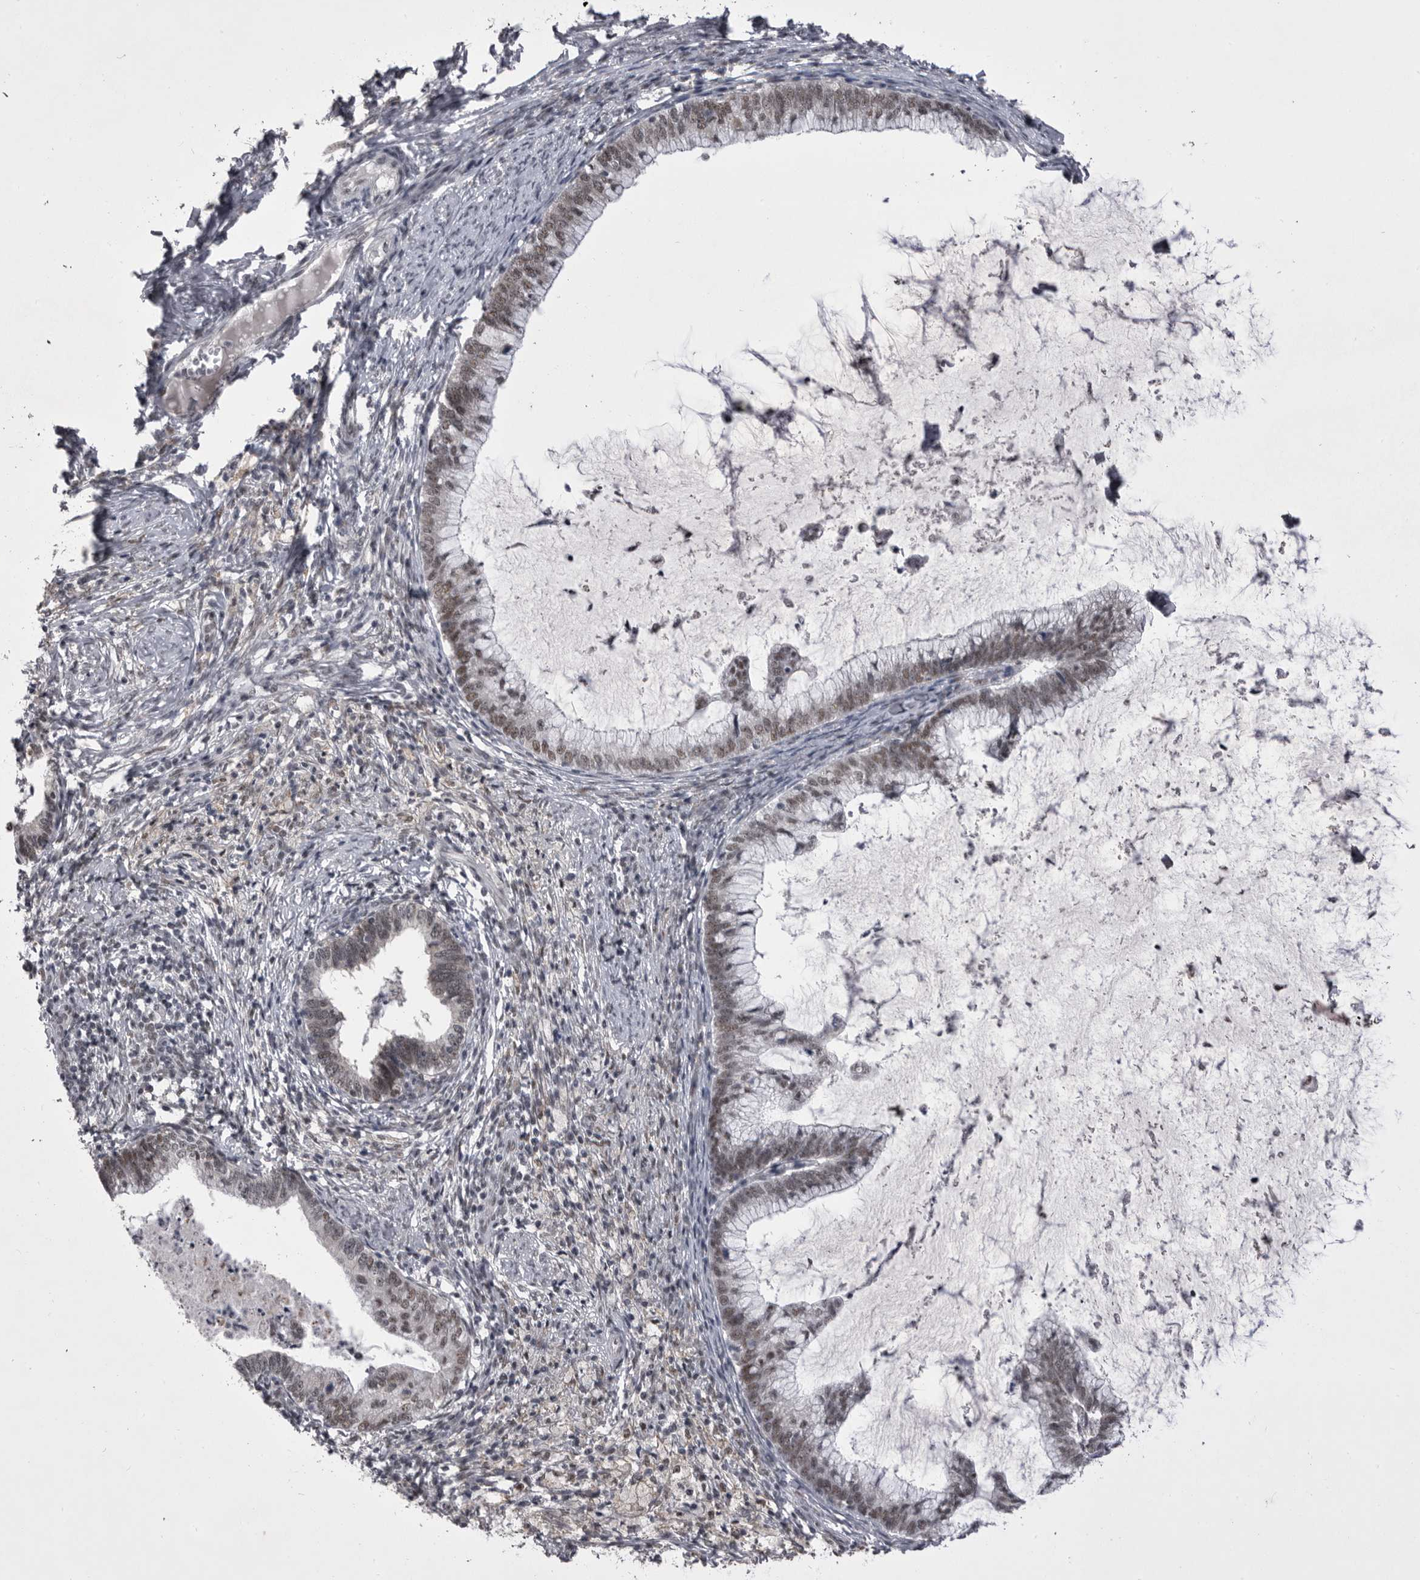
{"staining": {"intensity": "weak", "quantity": "25%-75%", "location": "nuclear"}, "tissue": "cervical cancer", "cell_type": "Tumor cells", "image_type": "cancer", "snomed": [{"axis": "morphology", "description": "Adenocarcinoma, NOS"}, {"axis": "topography", "description": "Cervix"}], "caption": "Protein staining of adenocarcinoma (cervical) tissue demonstrates weak nuclear expression in approximately 25%-75% of tumor cells.", "gene": "PRPF3", "patient": {"sex": "female", "age": 36}}